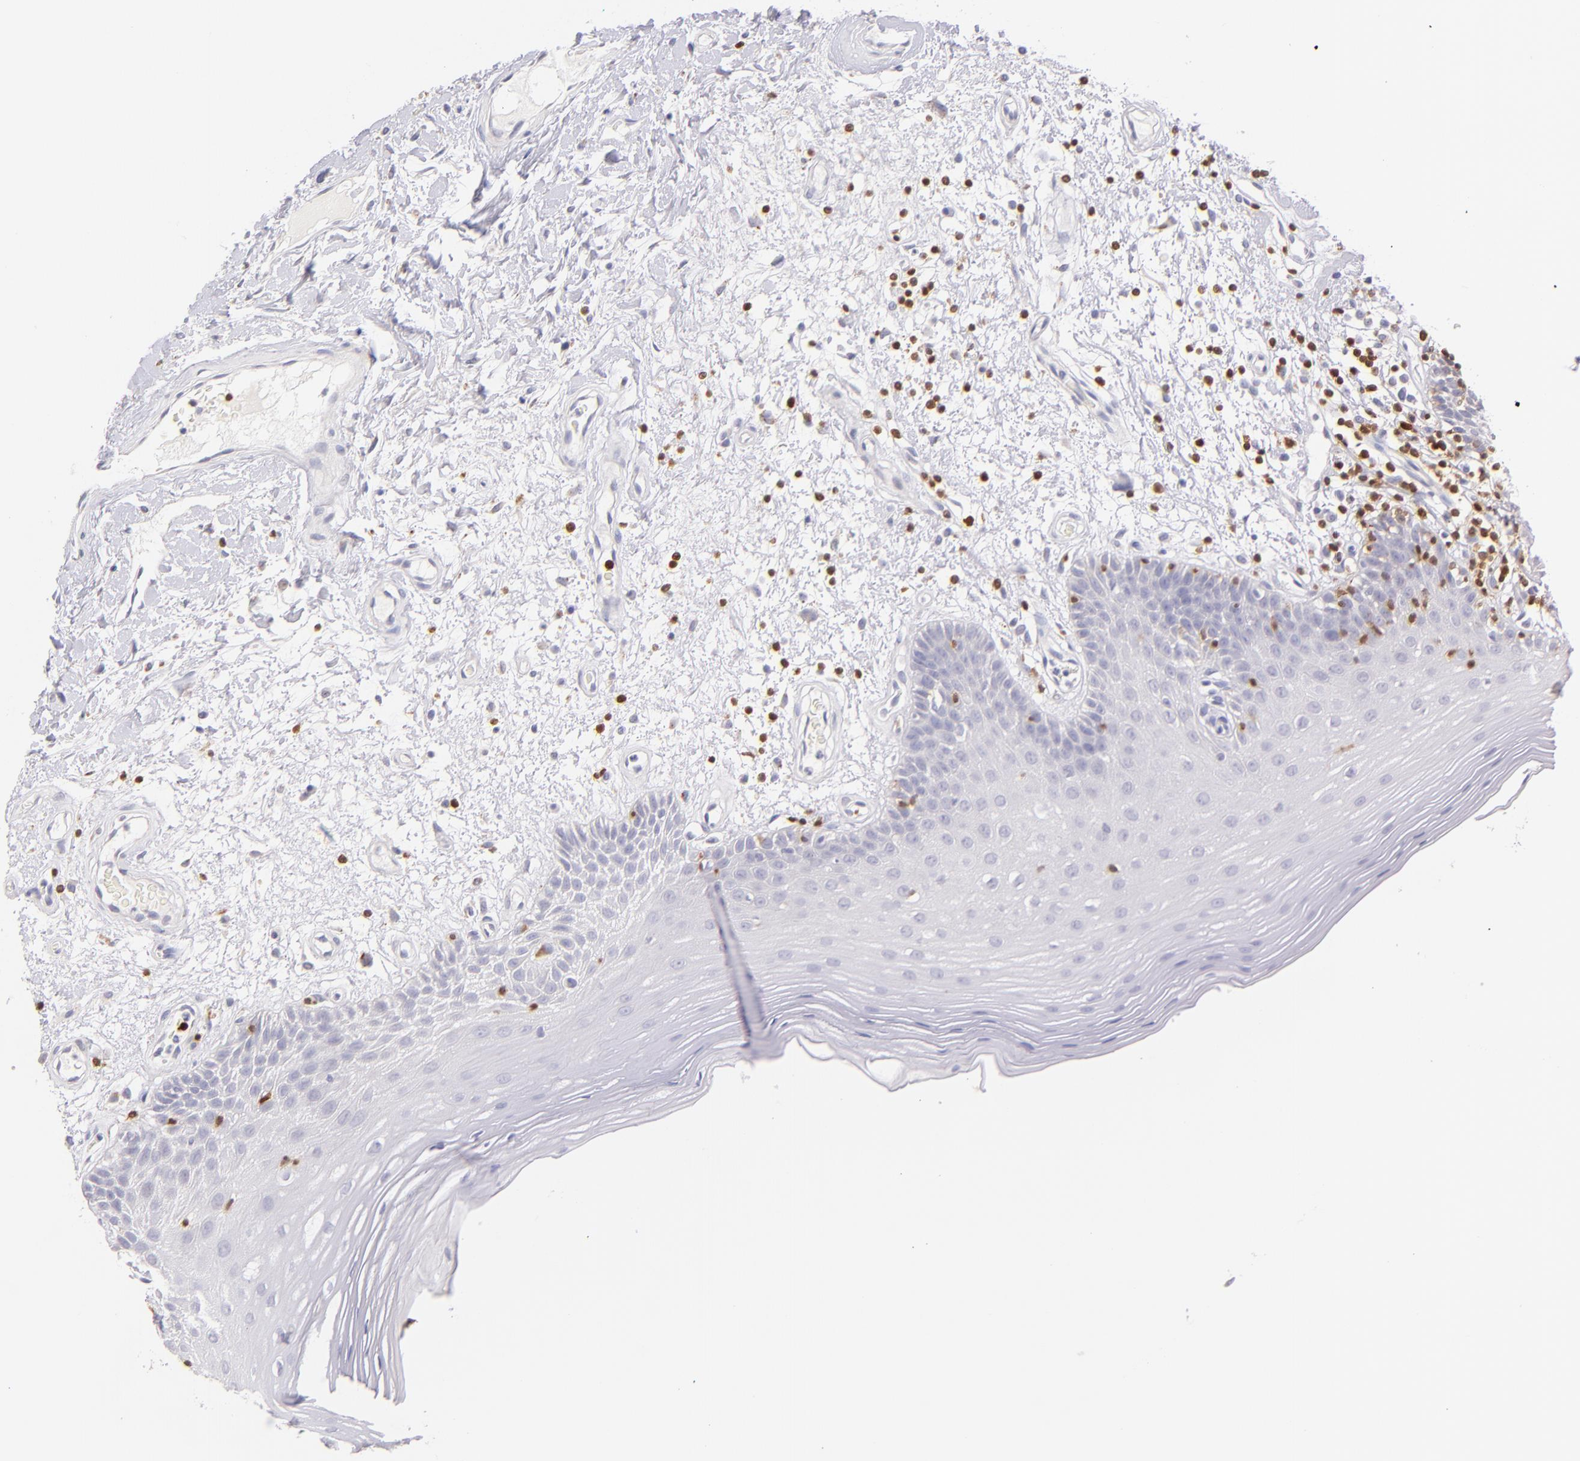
{"staining": {"intensity": "negative", "quantity": "none", "location": "none"}, "tissue": "oral mucosa", "cell_type": "Squamous epithelial cells", "image_type": "normal", "snomed": [{"axis": "morphology", "description": "Normal tissue, NOS"}, {"axis": "morphology", "description": "Squamous cell carcinoma, NOS"}, {"axis": "topography", "description": "Skeletal muscle"}, {"axis": "topography", "description": "Oral tissue"}, {"axis": "topography", "description": "Head-Neck"}], "caption": "This is an immunohistochemistry (IHC) micrograph of unremarkable oral mucosa. There is no expression in squamous epithelial cells.", "gene": "ZAP70", "patient": {"sex": "male", "age": 71}}